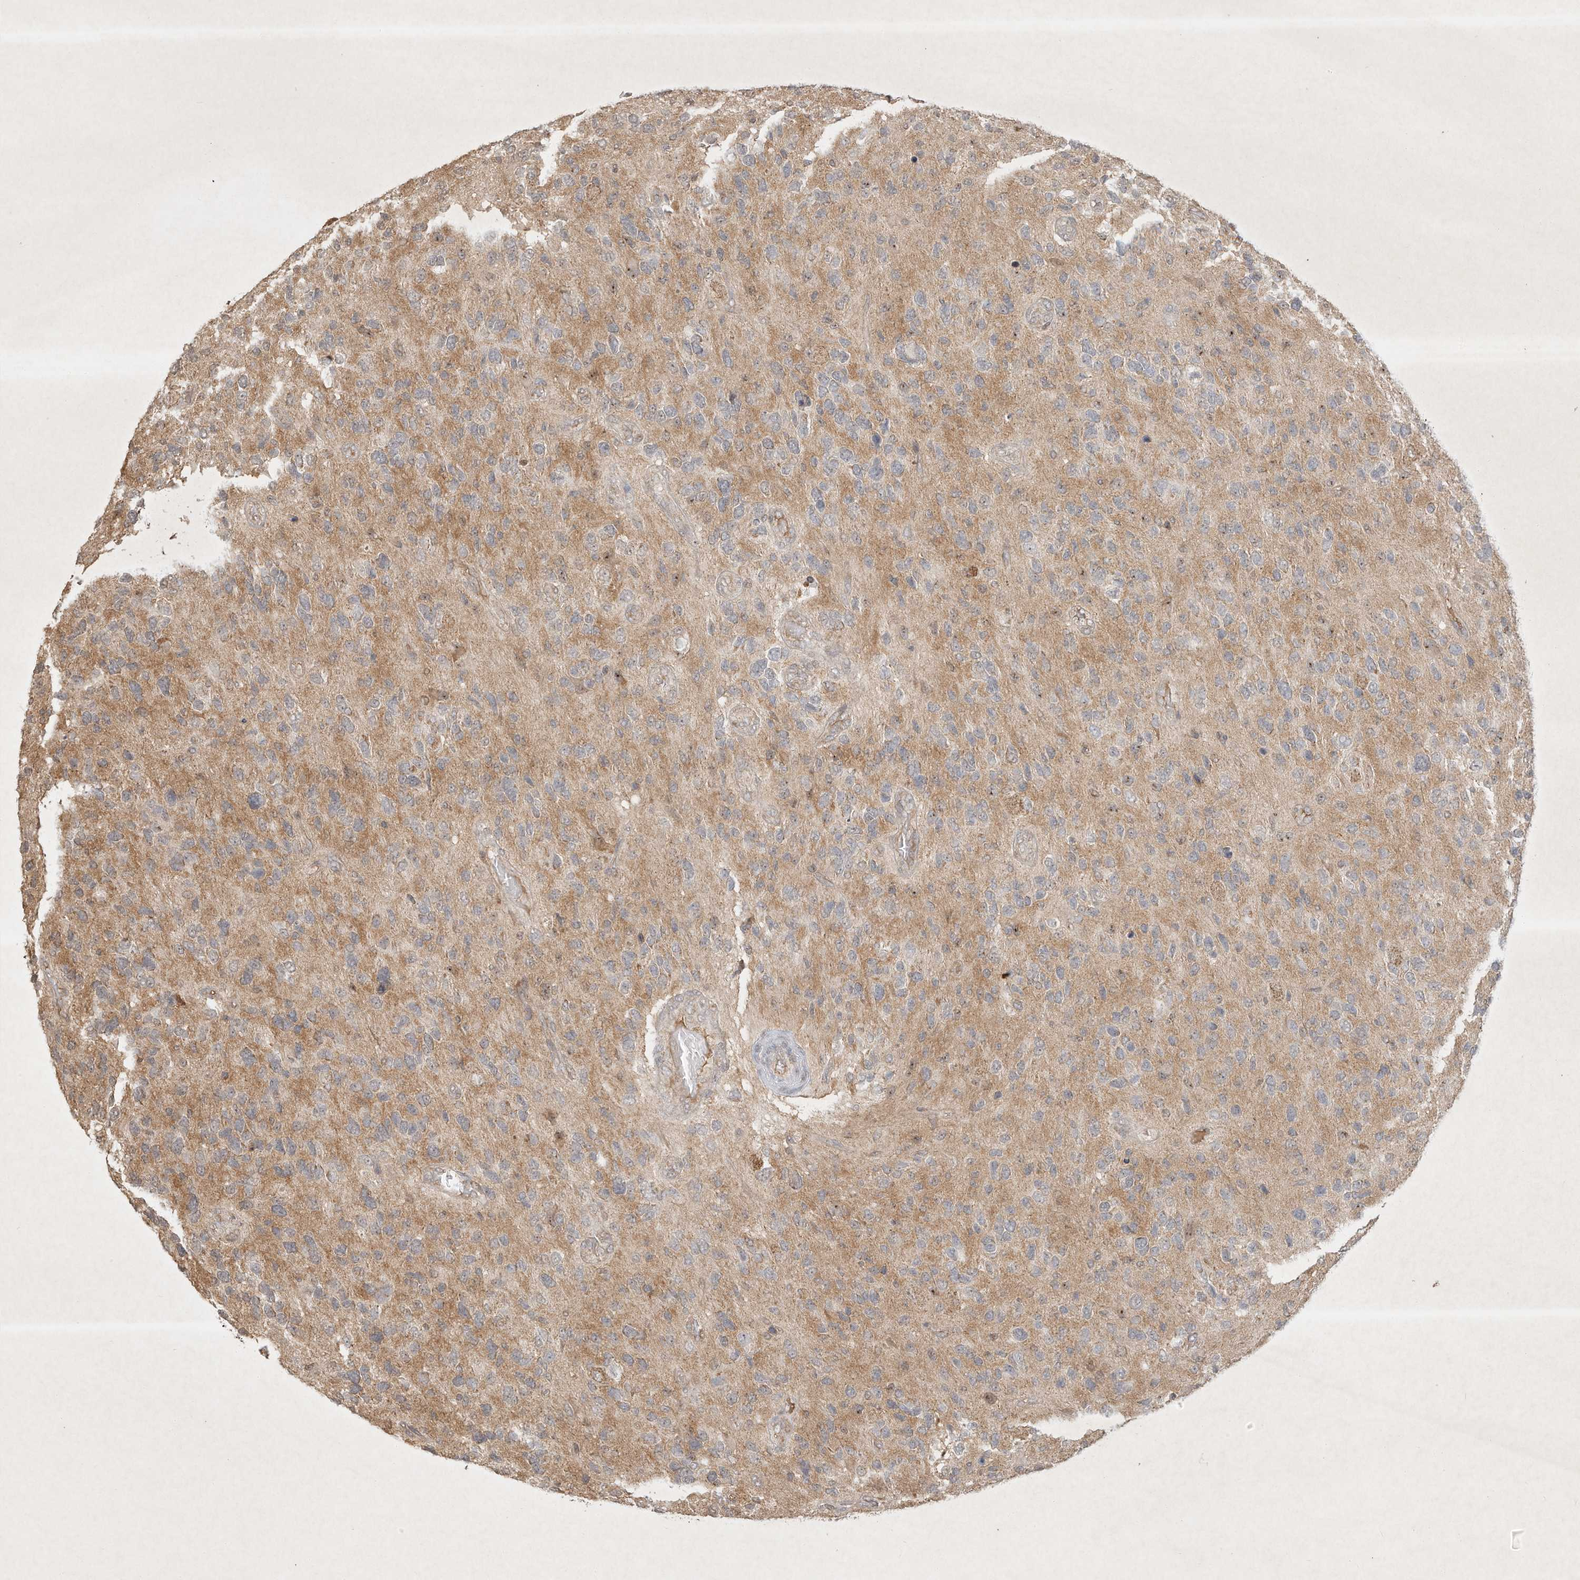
{"staining": {"intensity": "weak", "quantity": "25%-75%", "location": "cytoplasmic/membranous"}, "tissue": "glioma", "cell_type": "Tumor cells", "image_type": "cancer", "snomed": [{"axis": "morphology", "description": "Glioma, malignant, High grade"}, {"axis": "topography", "description": "Brain"}], "caption": "Immunohistochemical staining of human malignant glioma (high-grade) reveals low levels of weak cytoplasmic/membranous protein expression in approximately 25%-75% of tumor cells. The protein of interest is stained brown, and the nuclei are stained in blue (DAB IHC with brightfield microscopy, high magnification).", "gene": "BTRC", "patient": {"sex": "female", "age": 58}}